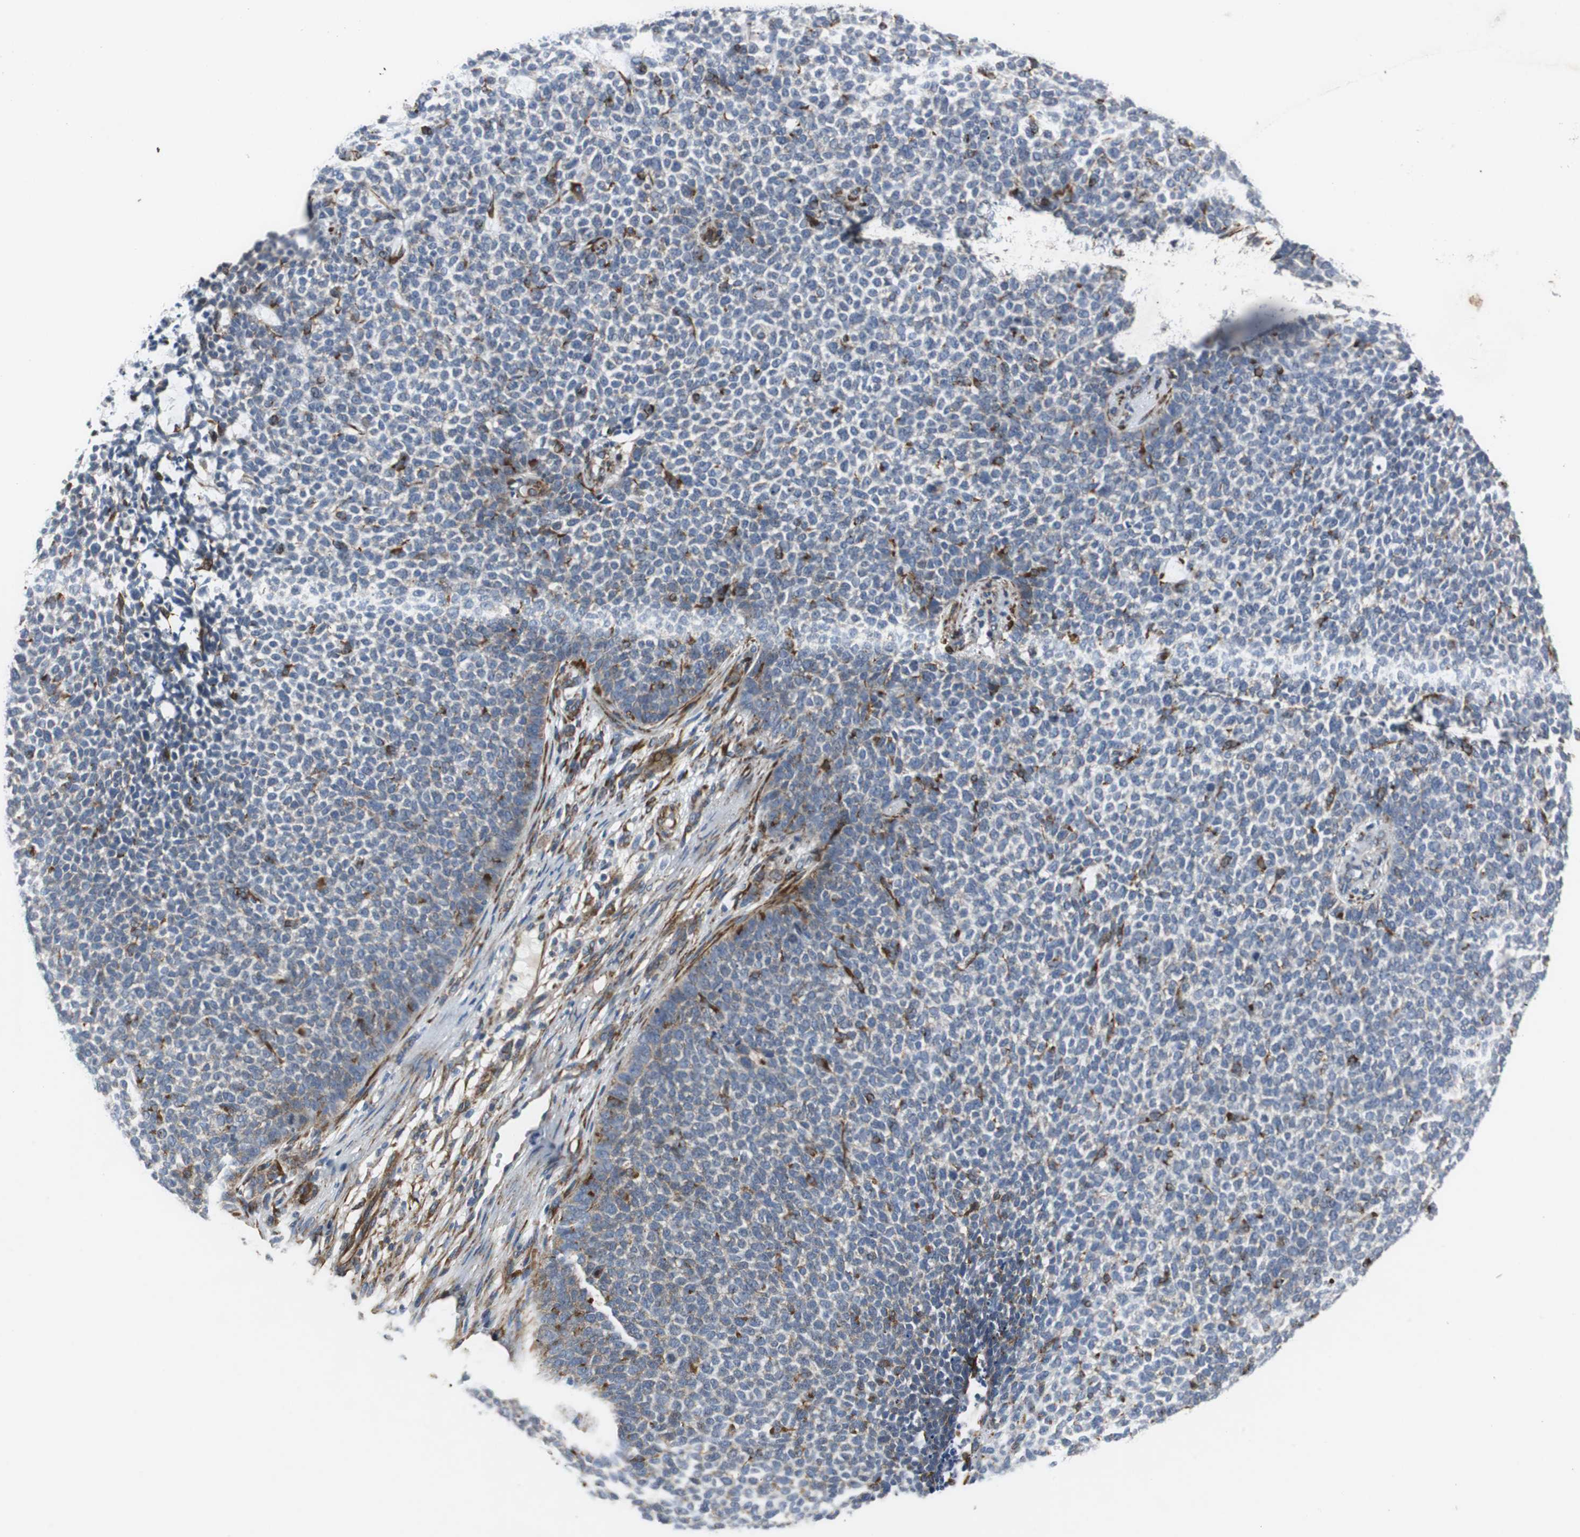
{"staining": {"intensity": "strong", "quantity": "<25%", "location": "cytoplasmic/membranous"}, "tissue": "skin cancer", "cell_type": "Tumor cells", "image_type": "cancer", "snomed": [{"axis": "morphology", "description": "Basal cell carcinoma"}, {"axis": "topography", "description": "Skin"}], "caption": "Immunohistochemical staining of skin basal cell carcinoma demonstrates medium levels of strong cytoplasmic/membranous staining in about <25% of tumor cells. The staining is performed using DAB (3,3'-diaminobenzidine) brown chromogen to label protein expression. The nuclei are counter-stained blue using hematoxylin.", "gene": "ISCU", "patient": {"sex": "female", "age": 84}}